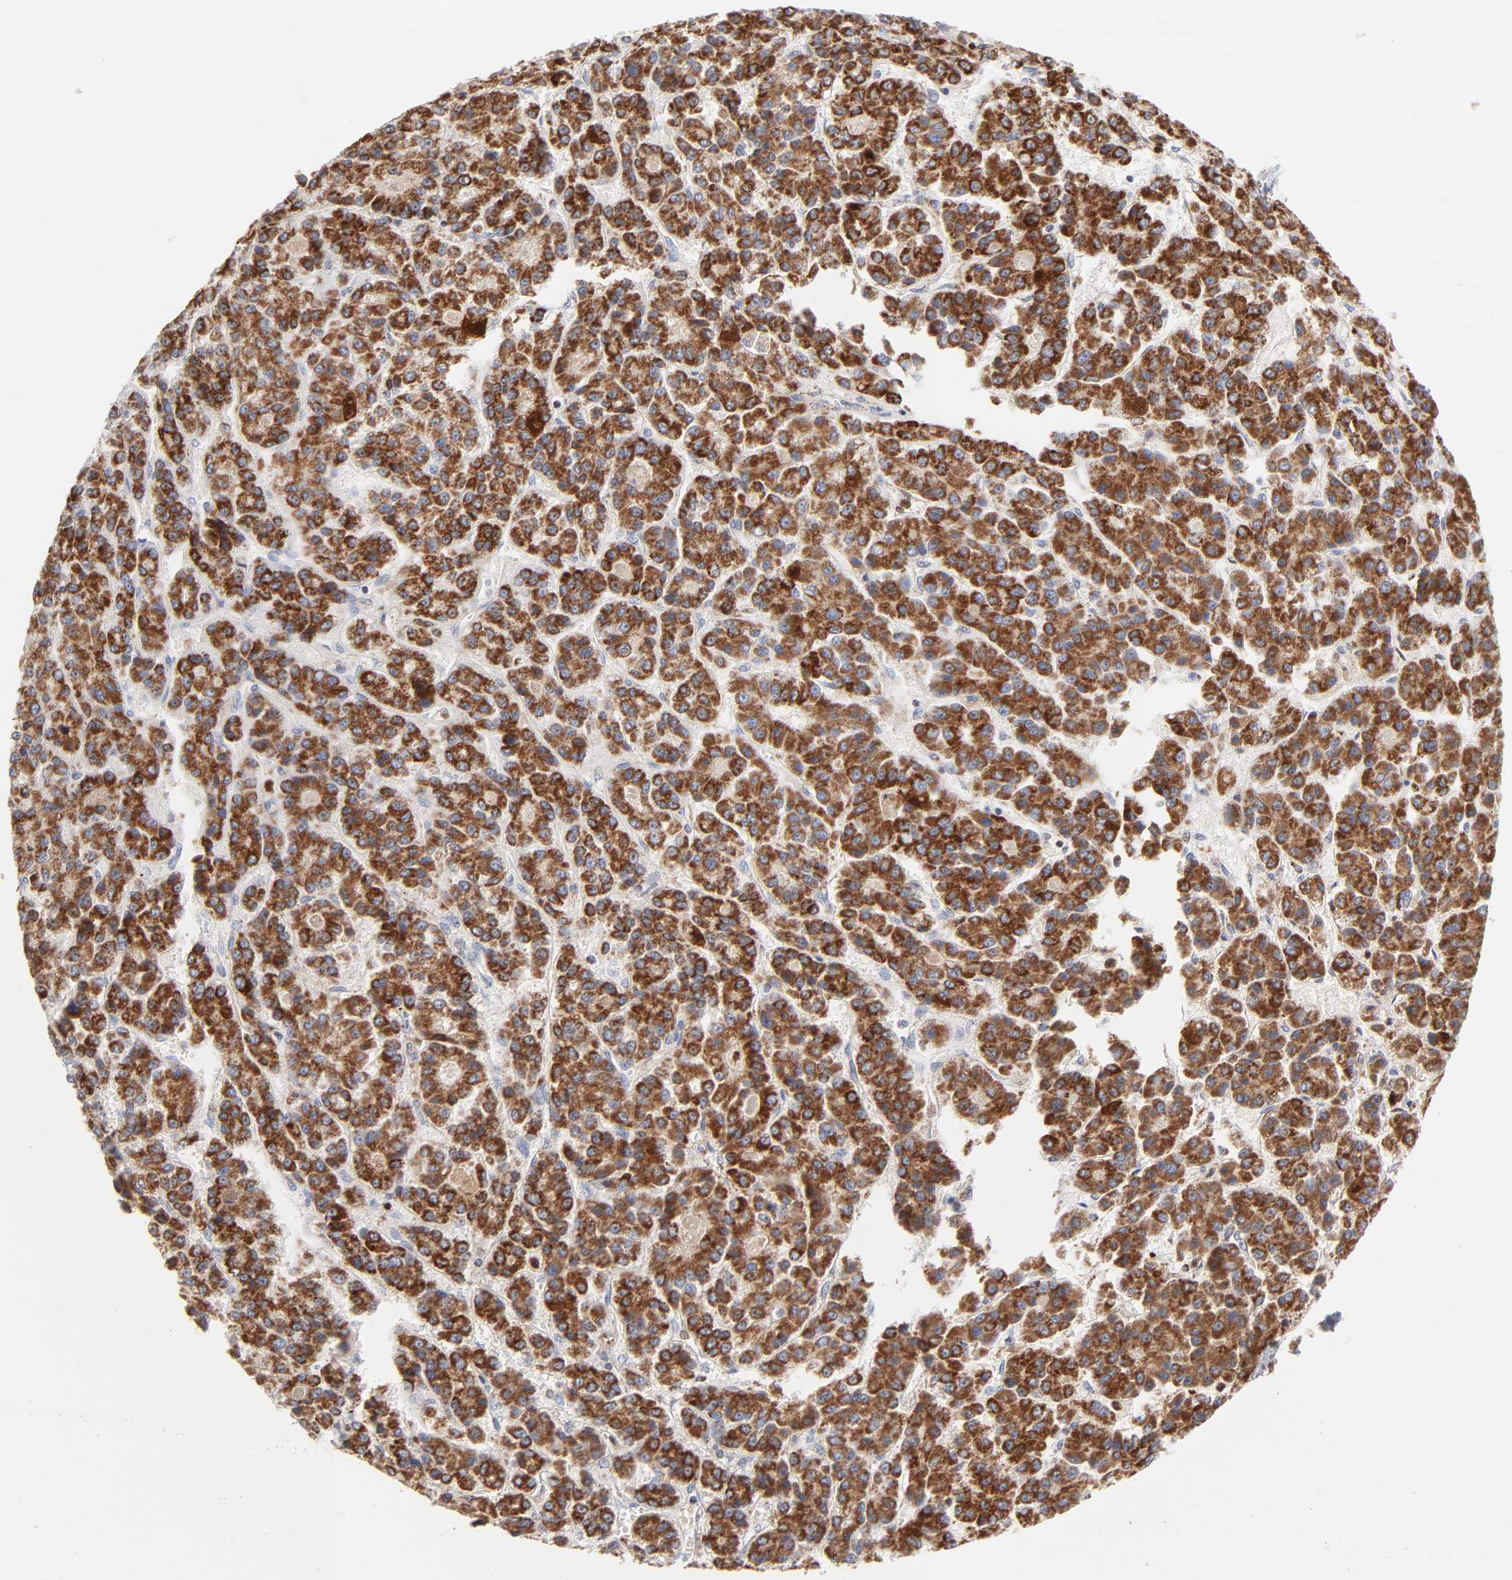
{"staining": {"intensity": "strong", "quantity": ">75%", "location": "cytoplasmic/membranous"}, "tissue": "liver cancer", "cell_type": "Tumor cells", "image_type": "cancer", "snomed": [{"axis": "morphology", "description": "Carcinoma, Hepatocellular, NOS"}, {"axis": "topography", "description": "Liver"}], "caption": "Hepatocellular carcinoma (liver) was stained to show a protein in brown. There is high levels of strong cytoplasmic/membranous expression in approximately >75% of tumor cells.", "gene": "DIABLO", "patient": {"sex": "male", "age": 70}}